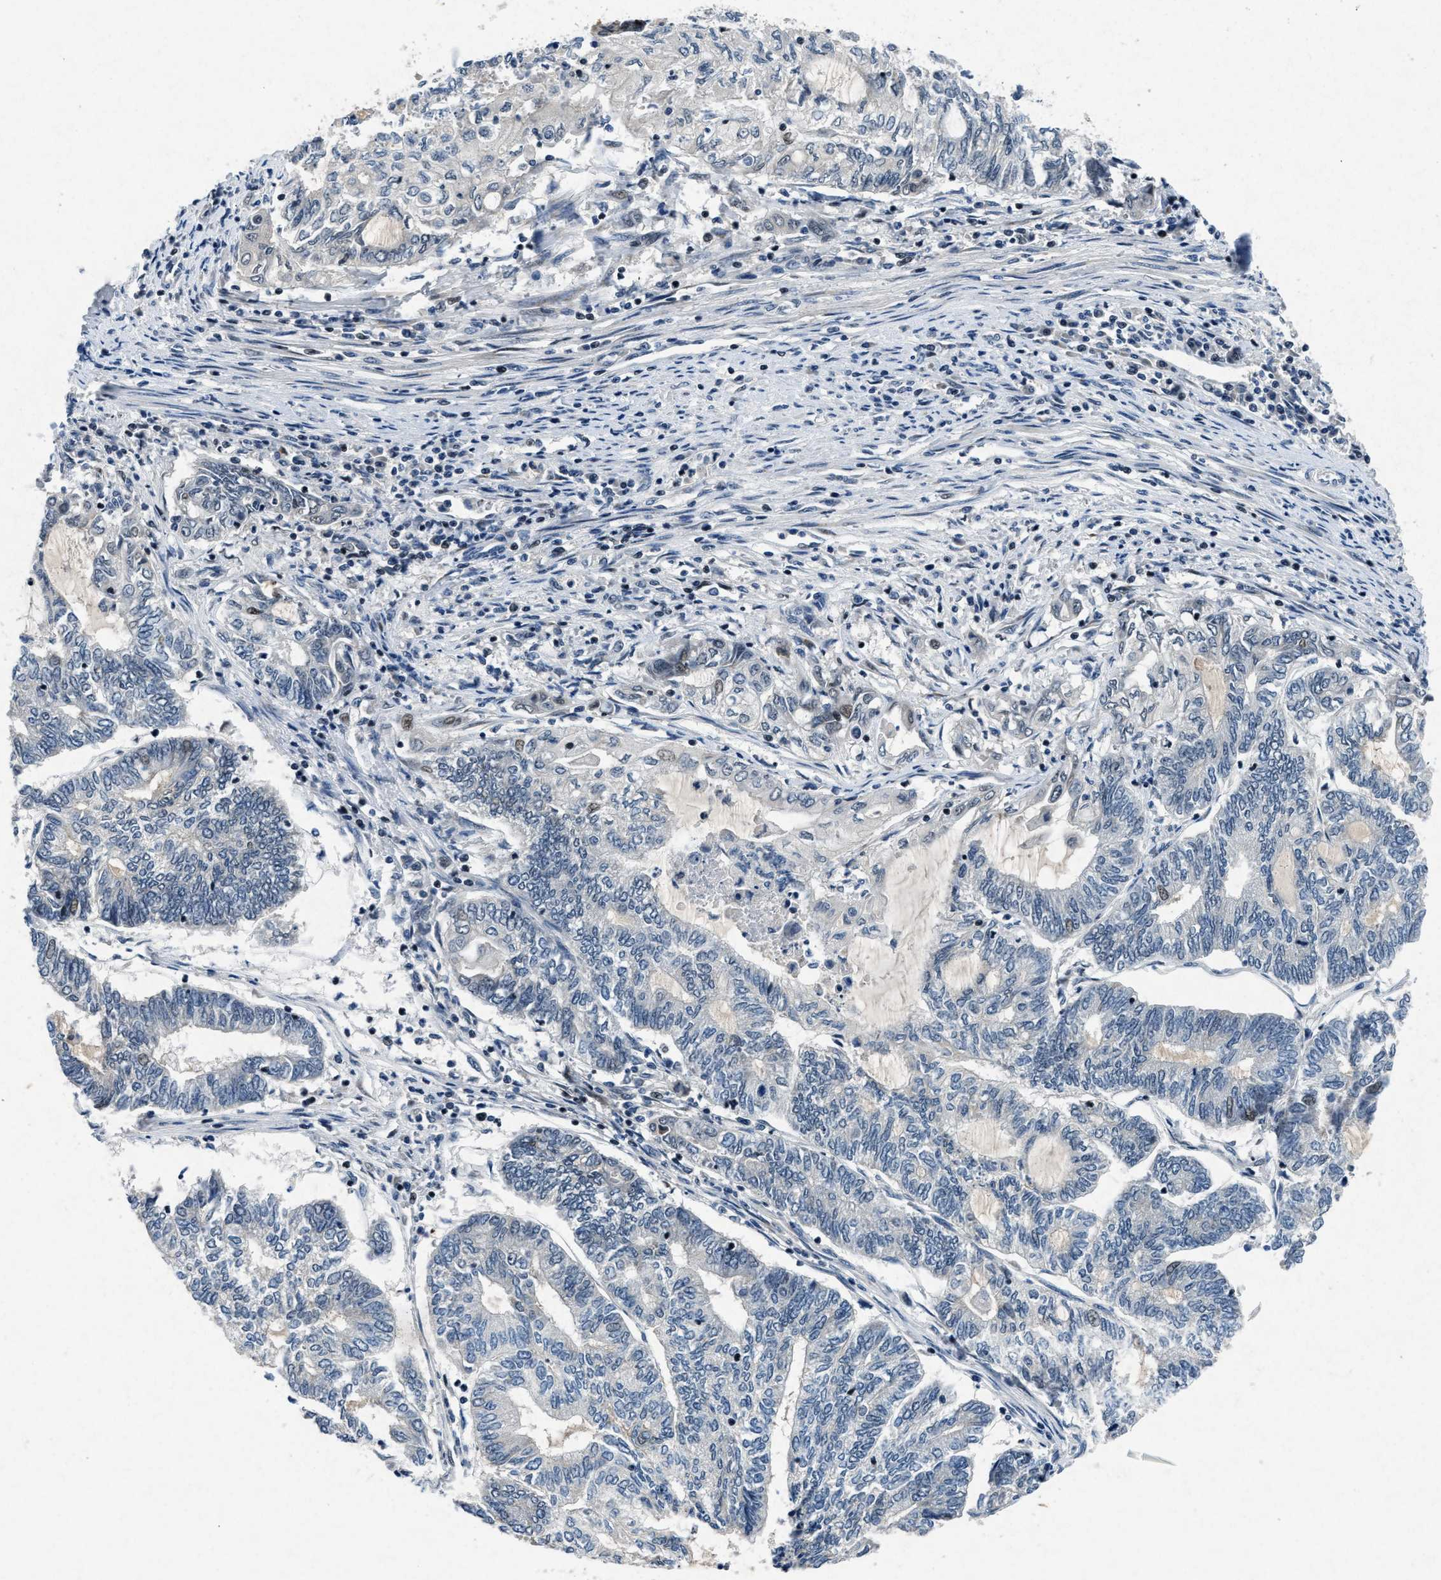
{"staining": {"intensity": "weak", "quantity": "<25%", "location": "nuclear"}, "tissue": "endometrial cancer", "cell_type": "Tumor cells", "image_type": "cancer", "snomed": [{"axis": "morphology", "description": "Adenocarcinoma, NOS"}, {"axis": "topography", "description": "Uterus"}, {"axis": "topography", "description": "Endometrium"}], "caption": "The photomicrograph displays no staining of tumor cells in endometrial cancer.", "gene": "PHLDA1", "patient": {"sex": "female", "age": 70}}